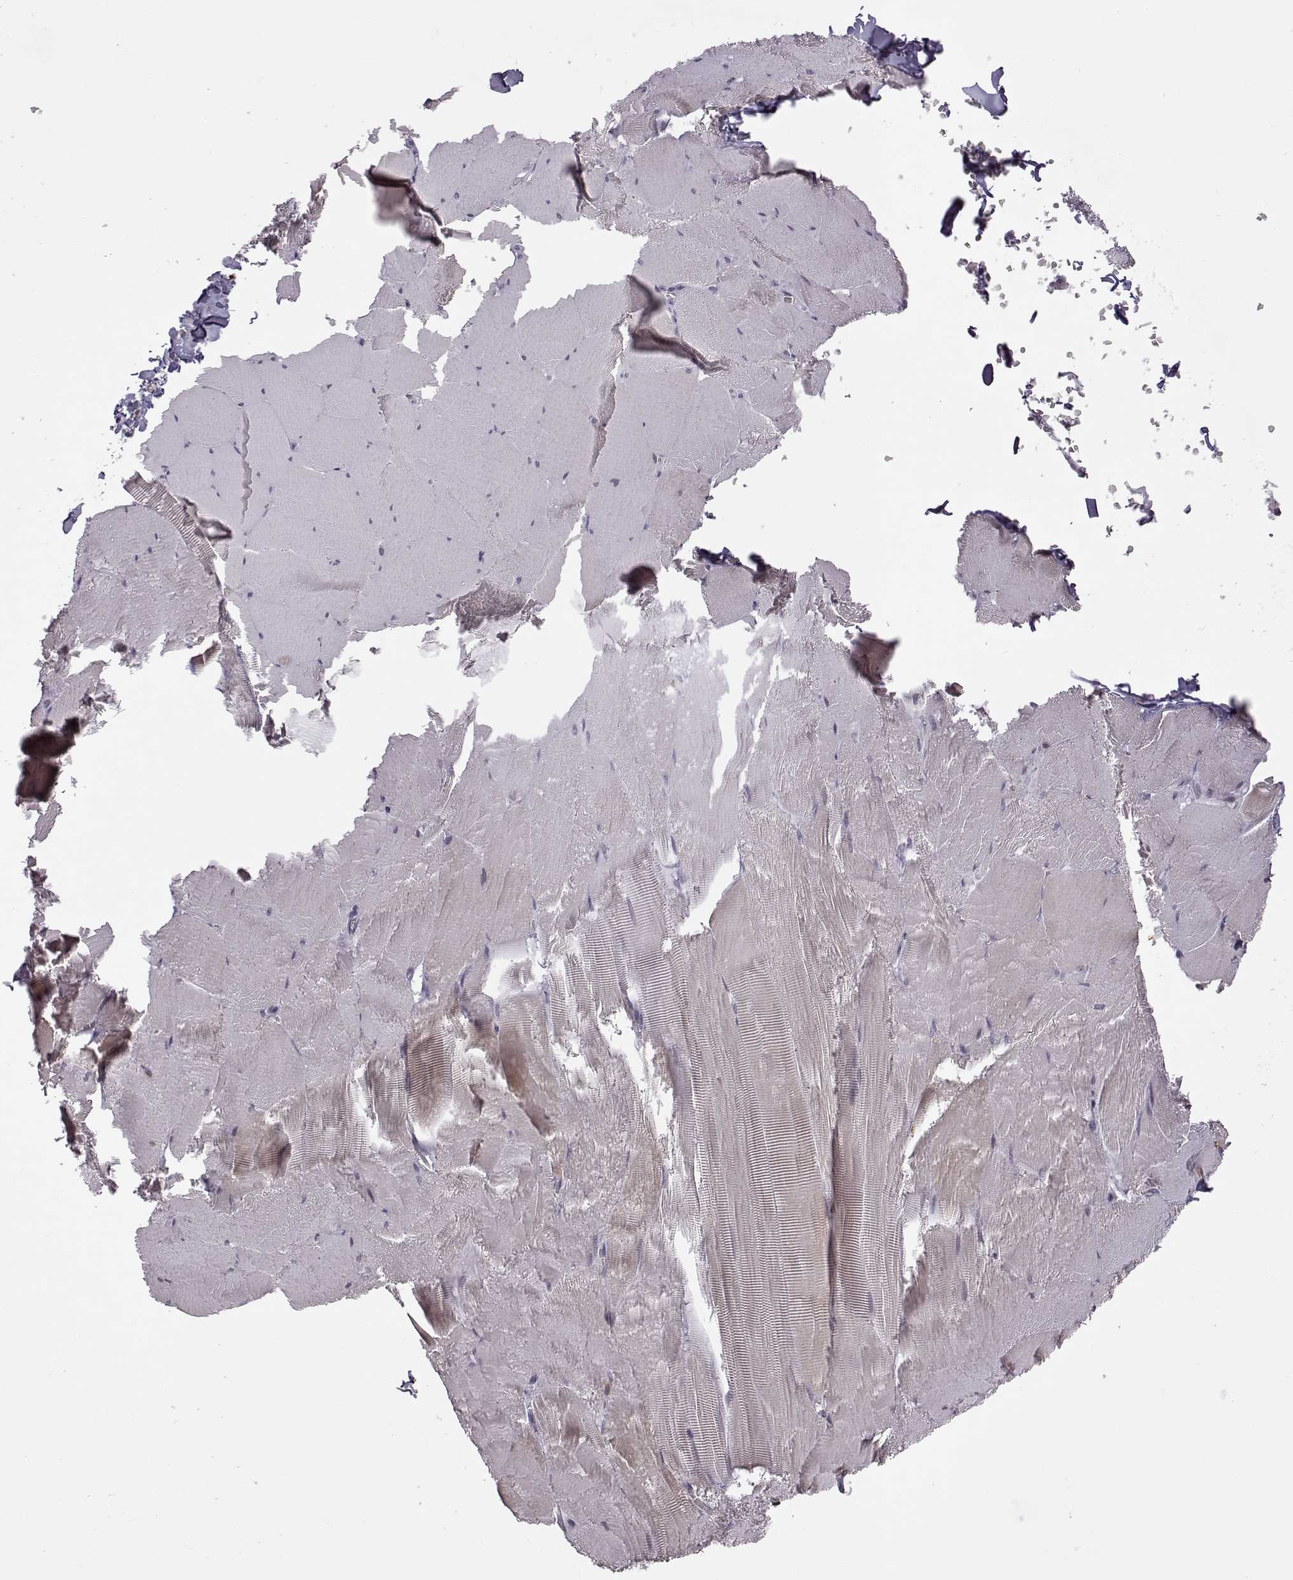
{"staining": {"intensity": "weak", "quantity": "25%-75%", "location": "cytoplasmic/membranous"}, "tissue": "skeletal muscle", "cell_type": "Myocytes", "image_type": "normal", "snomed": [{"axis": "morphology", "description": "Normal tissue, NOS"}, {"axis": "morphology", "description": "Malignant melanoma, Metastatic site"}, {"axis": "topography", "description": "Skeletal muscle"}], "caption": "Myocytes exhibit low levels of weak cytoplasmic/membranous expression in approximately 25%-75% of cells in benign skeletal muscle. (Brightfield microscopy of DAB IHC at high magnification).", "gene": "VGF", "patient": {"sex": "male", "age": 50}}